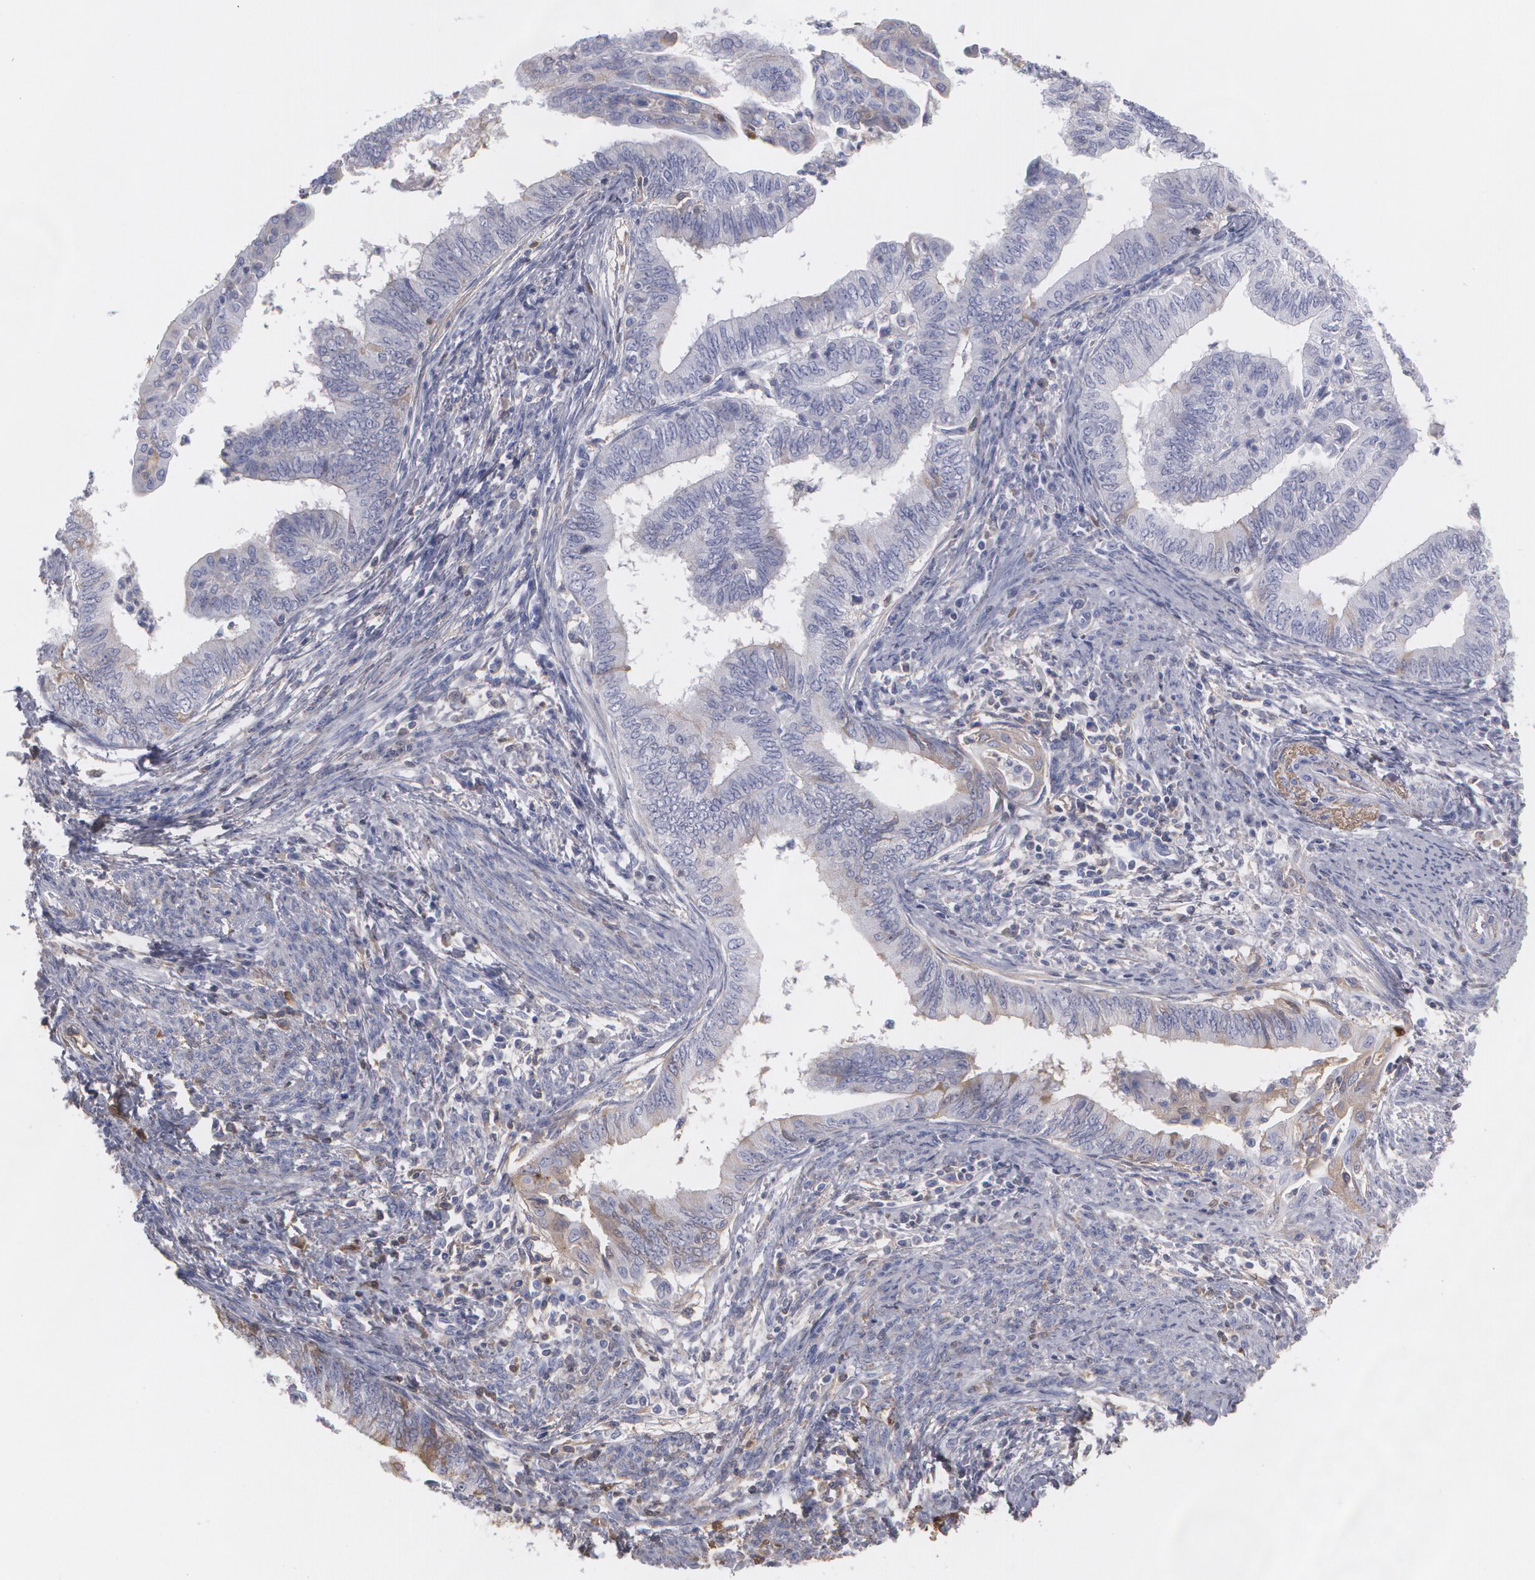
{"staining": {"intensity": "weak", "quantity": "<25%", "location": "cytoplasmic/membranous"}, "tissue": "endometrial cancer", "cell_type": "Tumor cells", "image_type": "cancer", "snomed": [{"axis": "morphology", "description": "Adenocarcinoma, NOS"}, {"axis": "topography", "description": "Endometrium"}], "caption": "Immunohistochemistry photomicrograph of neoplastic tissue: endometrial adenocarcinoma stained with DAB demonstrates no significant protein expression in tumor cells. (Stains: DAB (3,3'-diaminobenzidine) immunohistochemistry with hematoxylin counter stain, Microscopy: brightfield microscopy at high magnification).", "gene": "SERPINA1", "patient": {"sex": "female", "age": 66}}